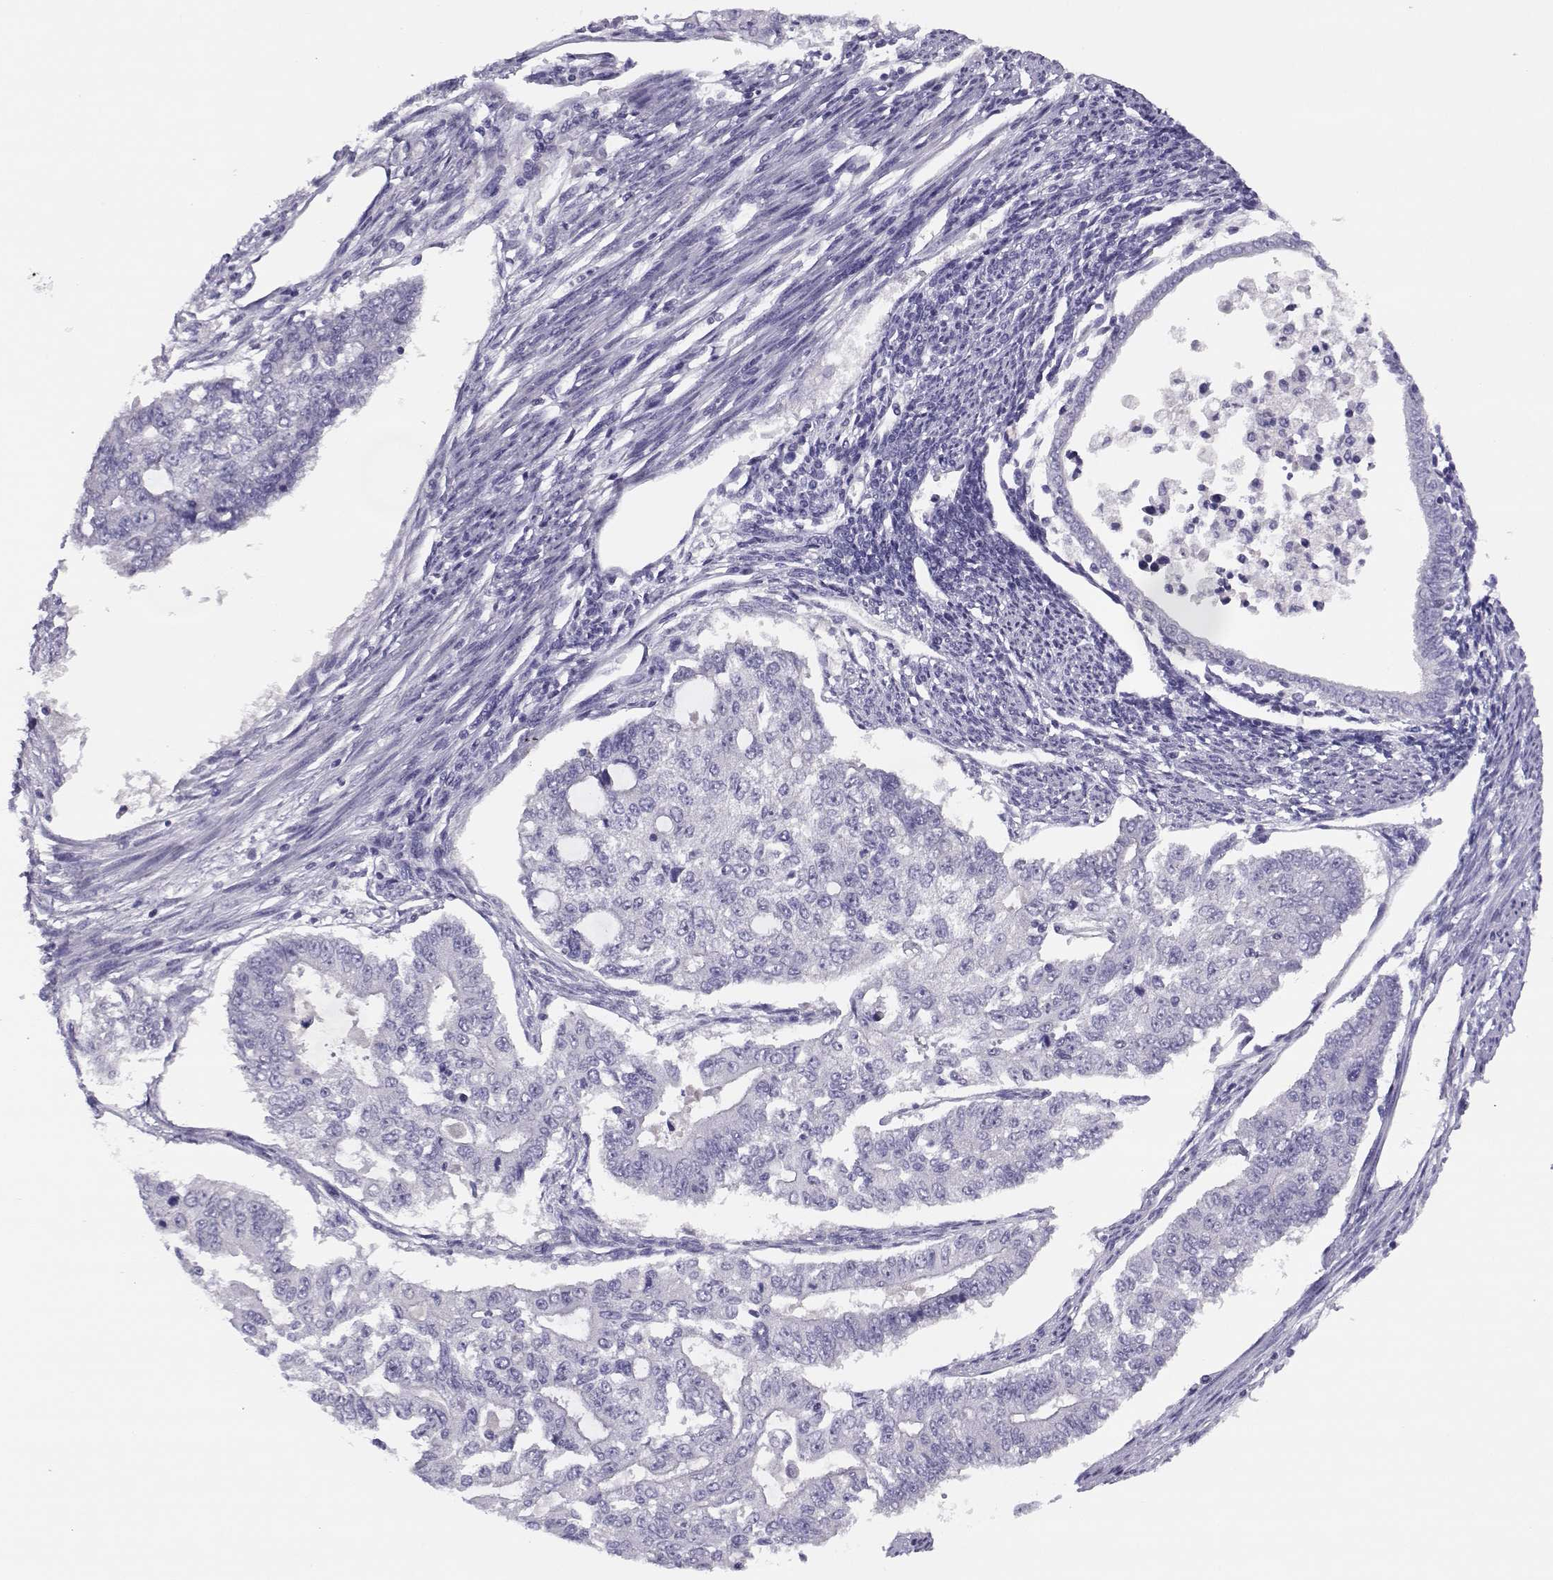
{"staining": {"intensity": "negative", "quantity": "none", "location": "none"}, "tissue": "endometrial cancer", "cell_type": "Tumor cells", "image_type": "cancer", "snomed": [{"axis": "morphology", "description": "Adenocarcinoma, NOS"}, {"axis": "topography", "description": "Uterus"}], "caption": "Tumor cells show no significant protein positivity in endometrial cancer.", "gene": "CFAP77", "patient": {"sex": "female", "age": 59}}